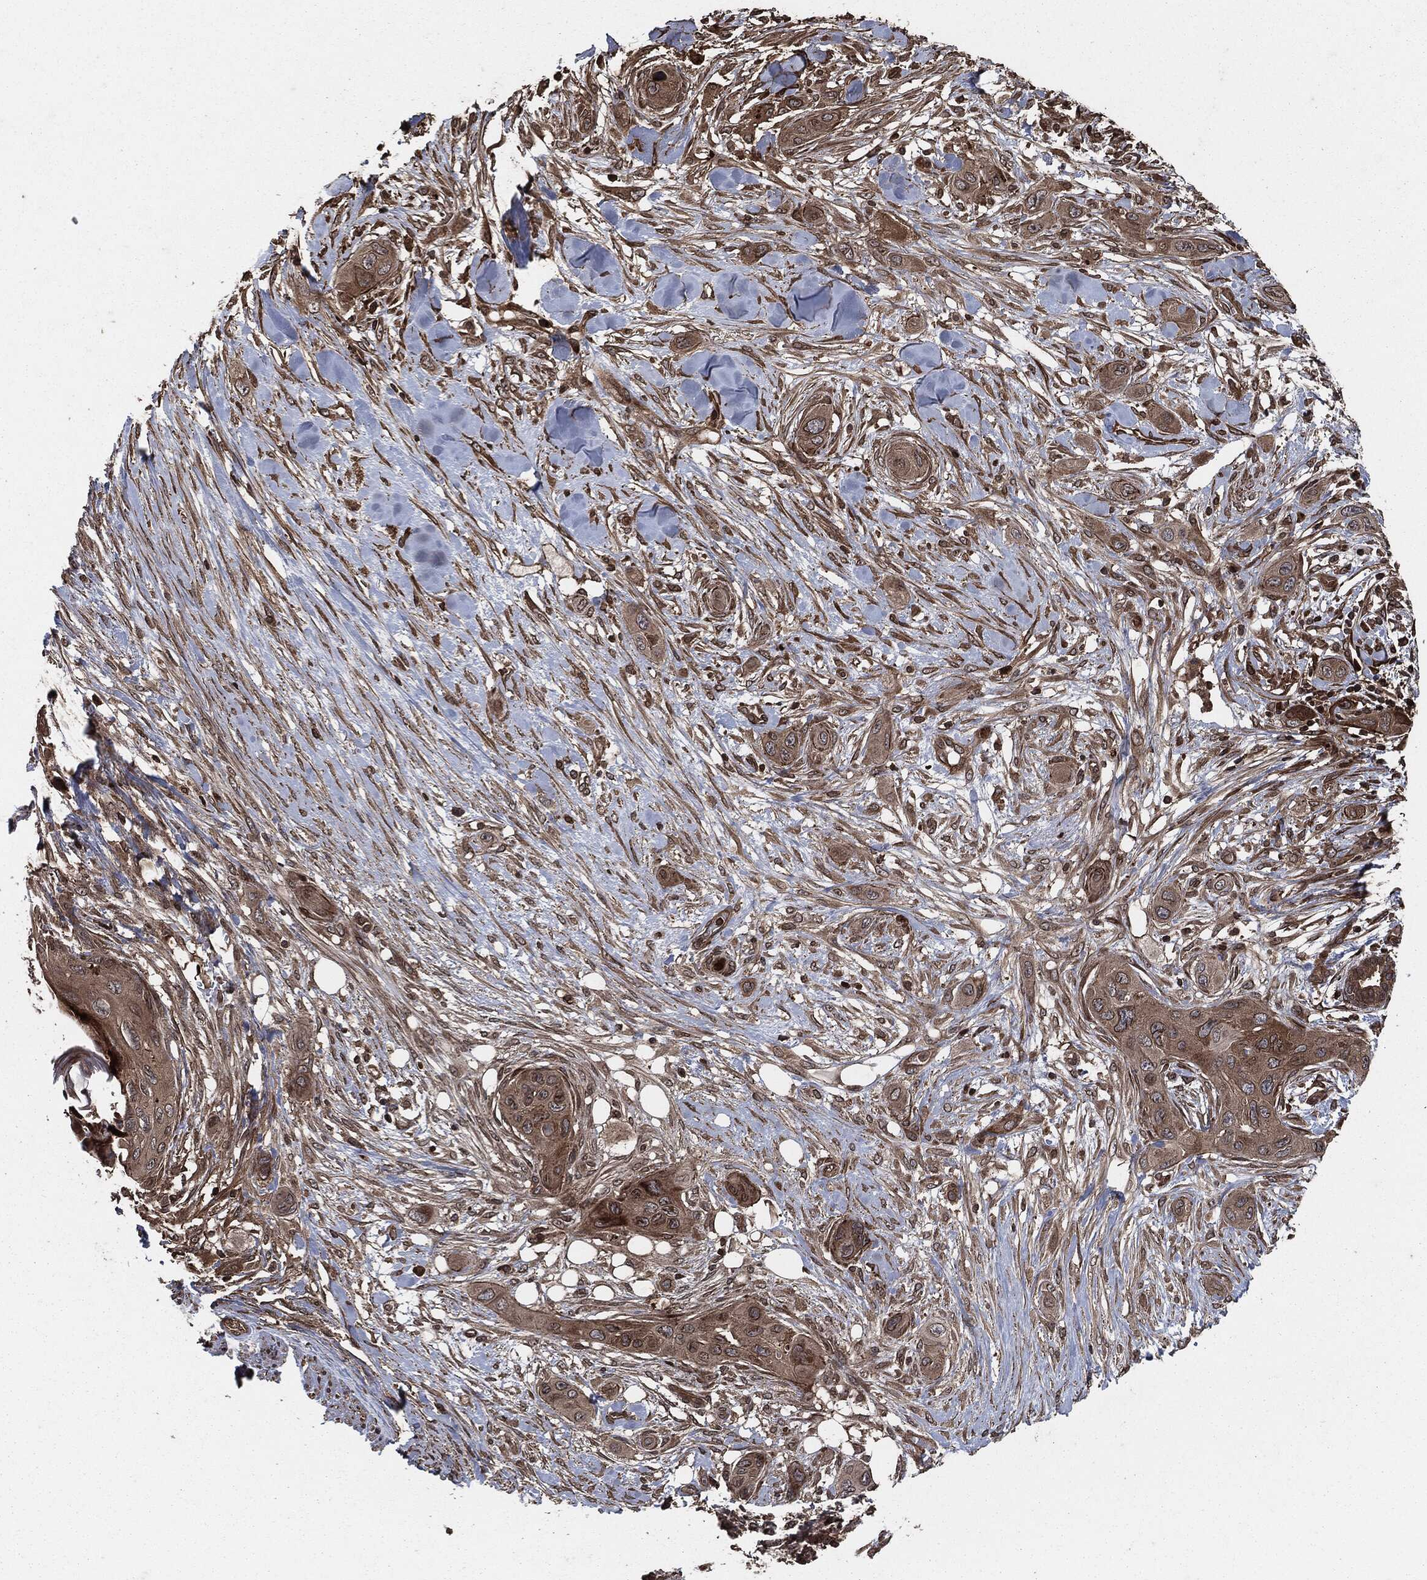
{"staining": {"intensity": "moderate", "quantity": ">75%", "location": "cytoplasmic/membranous"}, "tissue": "skin cancer", "cell_type": "Tumor cells", "image_type": "cancer", "snomed": [{"axis": "morphology", "description": "Squamous cell carcinoma, NOS"}, {"axis": "topography", "description": "Skin"}], "caption": "Protein analysis of skin squamous cell carcinoma tissue reveals moderate cytoplasmic/membranous expression in about >75% of tumor cells.", "gene": "IFIT1", "patient": {"sex": "male", "age": 78}}